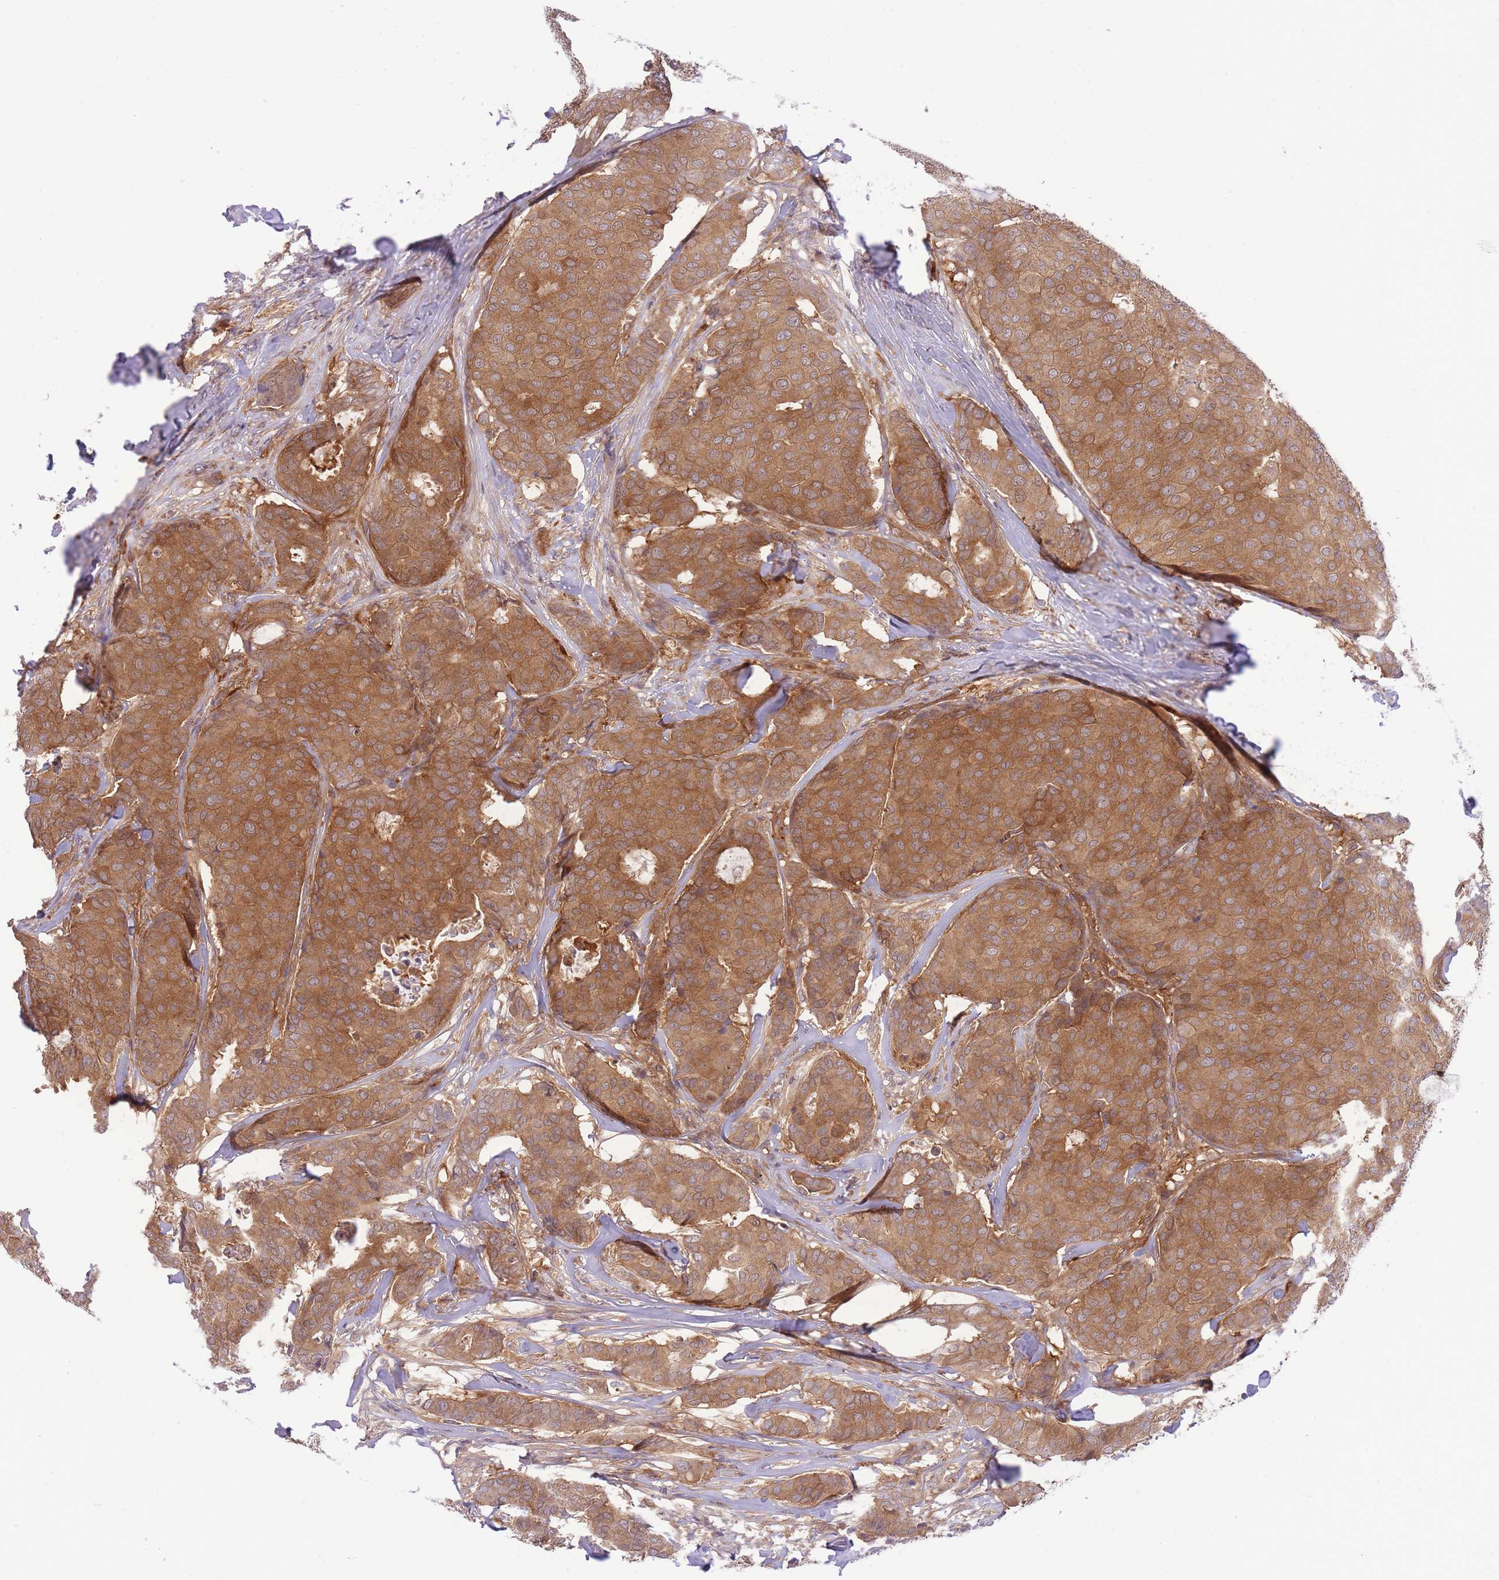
{"staining": {"intensity": "strong", "quantity": ">75%", "location": "cytoplasmic/membranous"}, "tissue": "breast cancer", "cell_type": "Tumor cells", "image_type": "cancer", "snomed": [{"axis": "morphology", "description": "Duct carcinoma"}, {"axis": "topography", "description": "Breast"}], "caption": "IHC staining of breast cancer (intraductal carcinoma), which demonstrates high levels of strong cytoplasmic/membranous expression in about >75% of tumor cells indicating strong cytoplasmic/membranous protein staining. The staining was performed using DAB (3,3'-diaminobenzidine) (brown) for protein detection and nuclei were counterstained in hematoxylin (blue).", "gene": "PREP", "patient": {"sex": "female", "age": 75}}